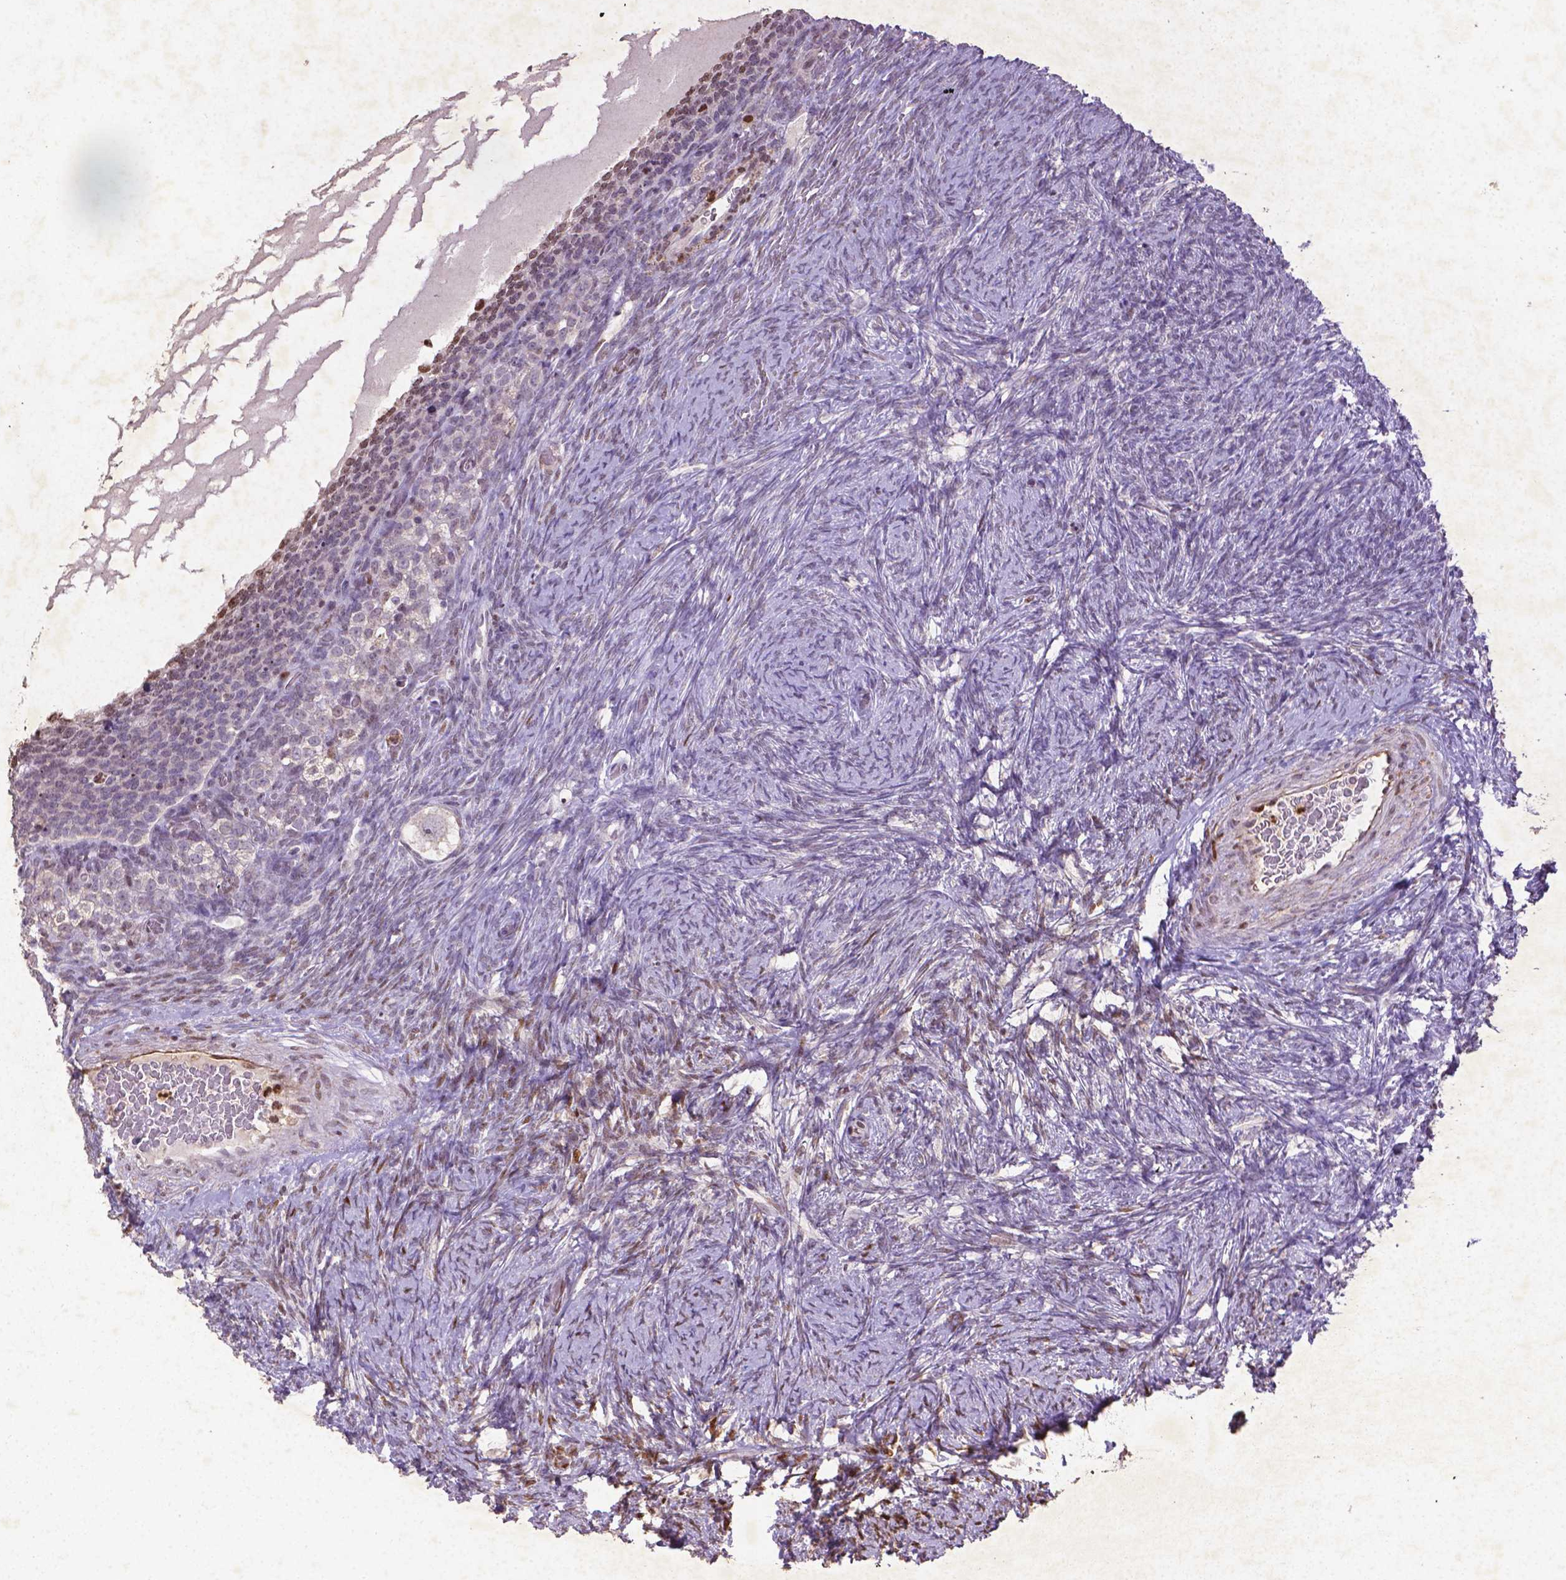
{"staining": {"intensity": "moderate", "quantity": "<25%", "location": "nuclear"}, "tissue": "ovary", "cell_type": "Follicle cells", "image_type": "normal", "snomed": [{"axis": "morphology", "description": "Normal tissue, NOS"}, {"axis": "topography", "description": "Ovary"}], "caption": "An image of ovary stained for a protein exhibits moderate nuclear brown staining in follicle cells. (Stains: DAB in brown, nuclei in blue, Microscopy: brightfield microscopy at high magnification).", "gene": "CDKN1A", "patient": {"sex": "female", "age": 34}}